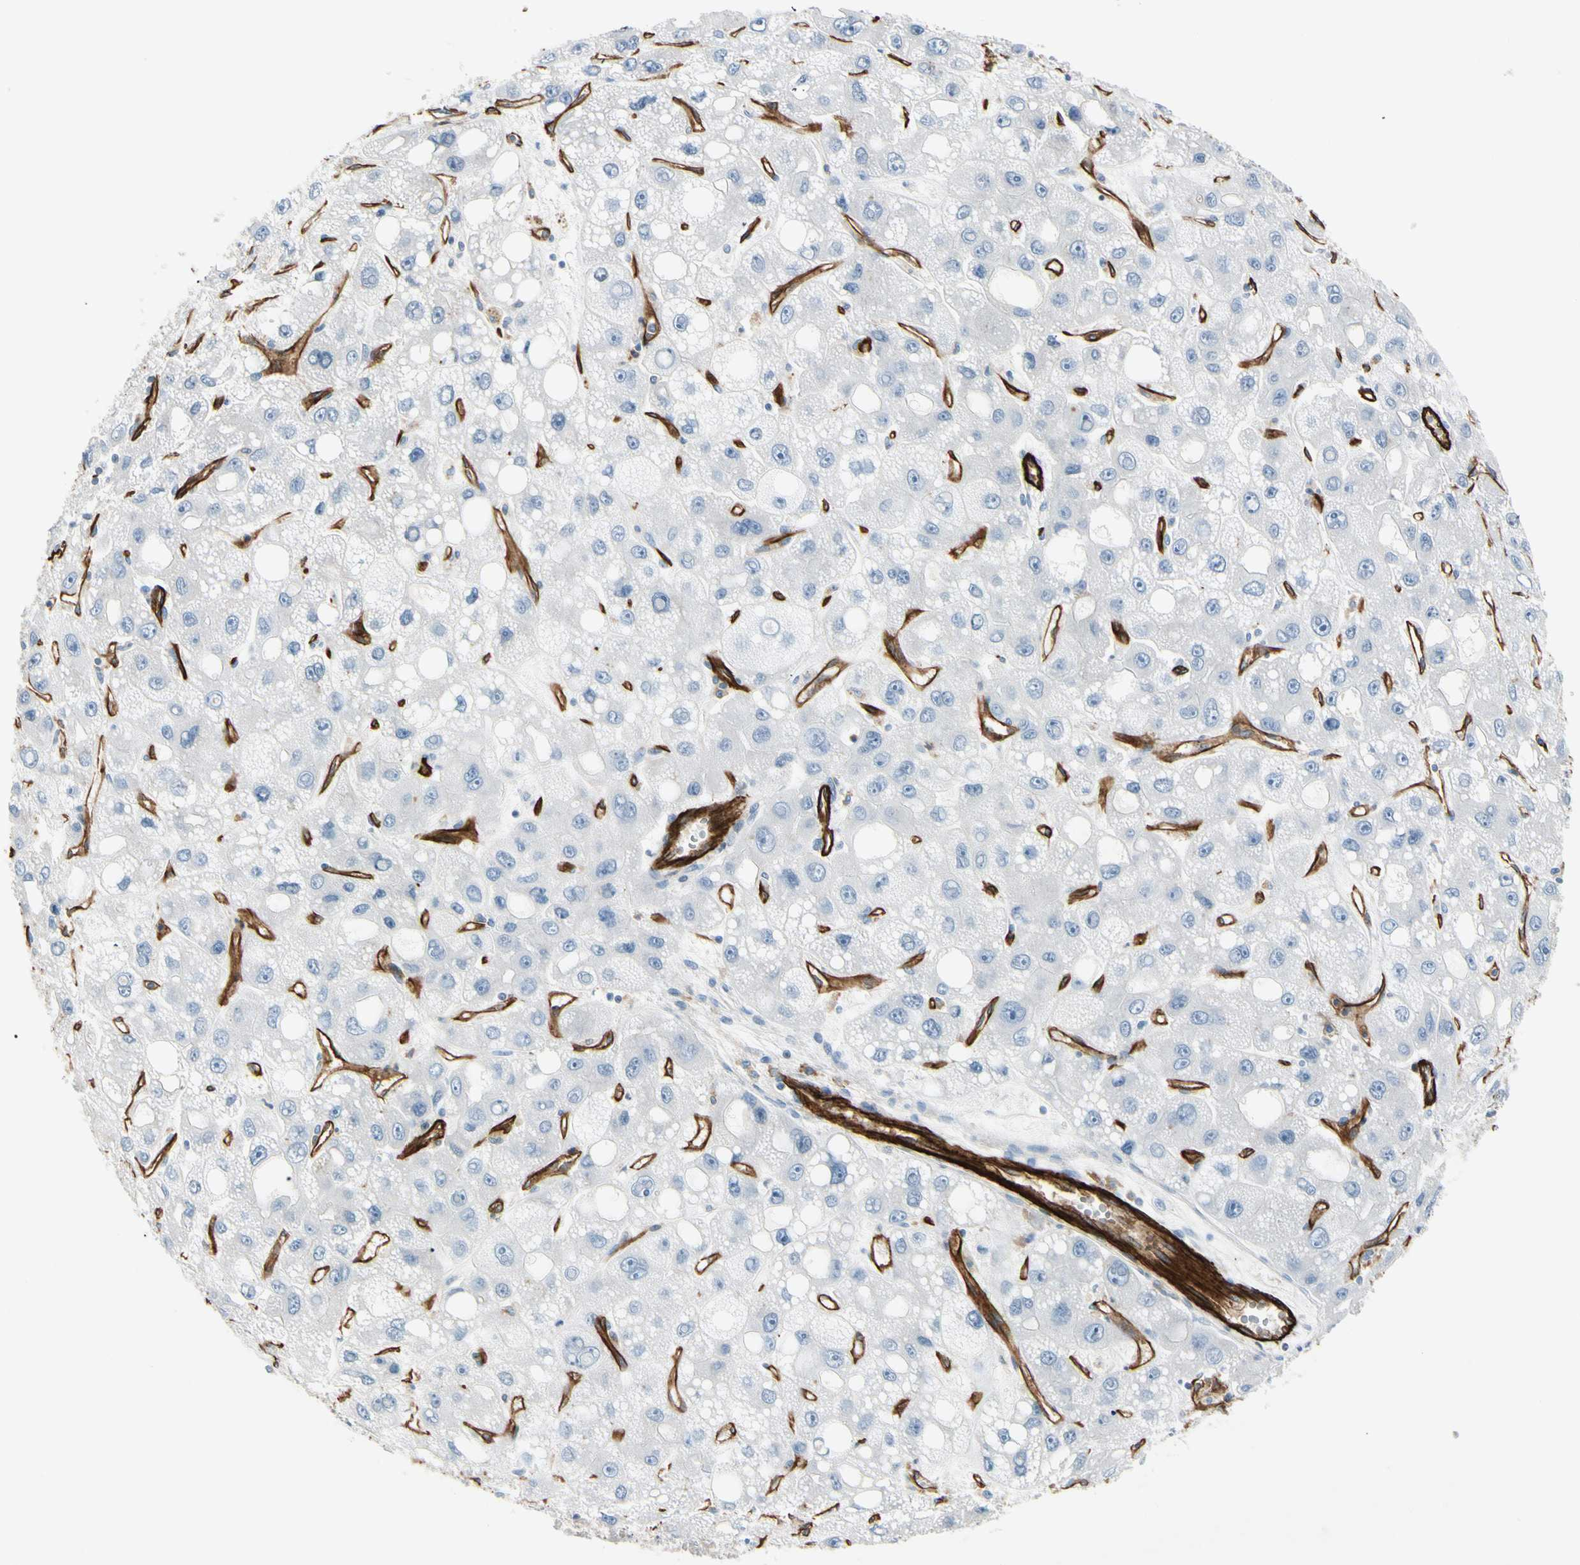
{"staining": {"intensity": "negative", "quantity": "none", "location": "none"}, "tissue": "liver cancer", "cell_type": "Tumor cells", "image_type": "cancer", "snomed": [{"axis": "morphology", "description": "Carcinoma, Hepatocellular, NOS"}, {"axis": "topography", "description": "Liver"}], "caption": "Immunohistochemical staining of human hepatocellular carcinoma (liver) exhibits no significant staining in tumor cells. (Stains: DAB (3,3'-diaminobenzidine) immunohistochemistry (IHC) with hematoxylin counter stain, Microscopy: brightfield microscopy at high magnification).", "gene": "CD93", "patient": {"sex": "male", "age": 55}}